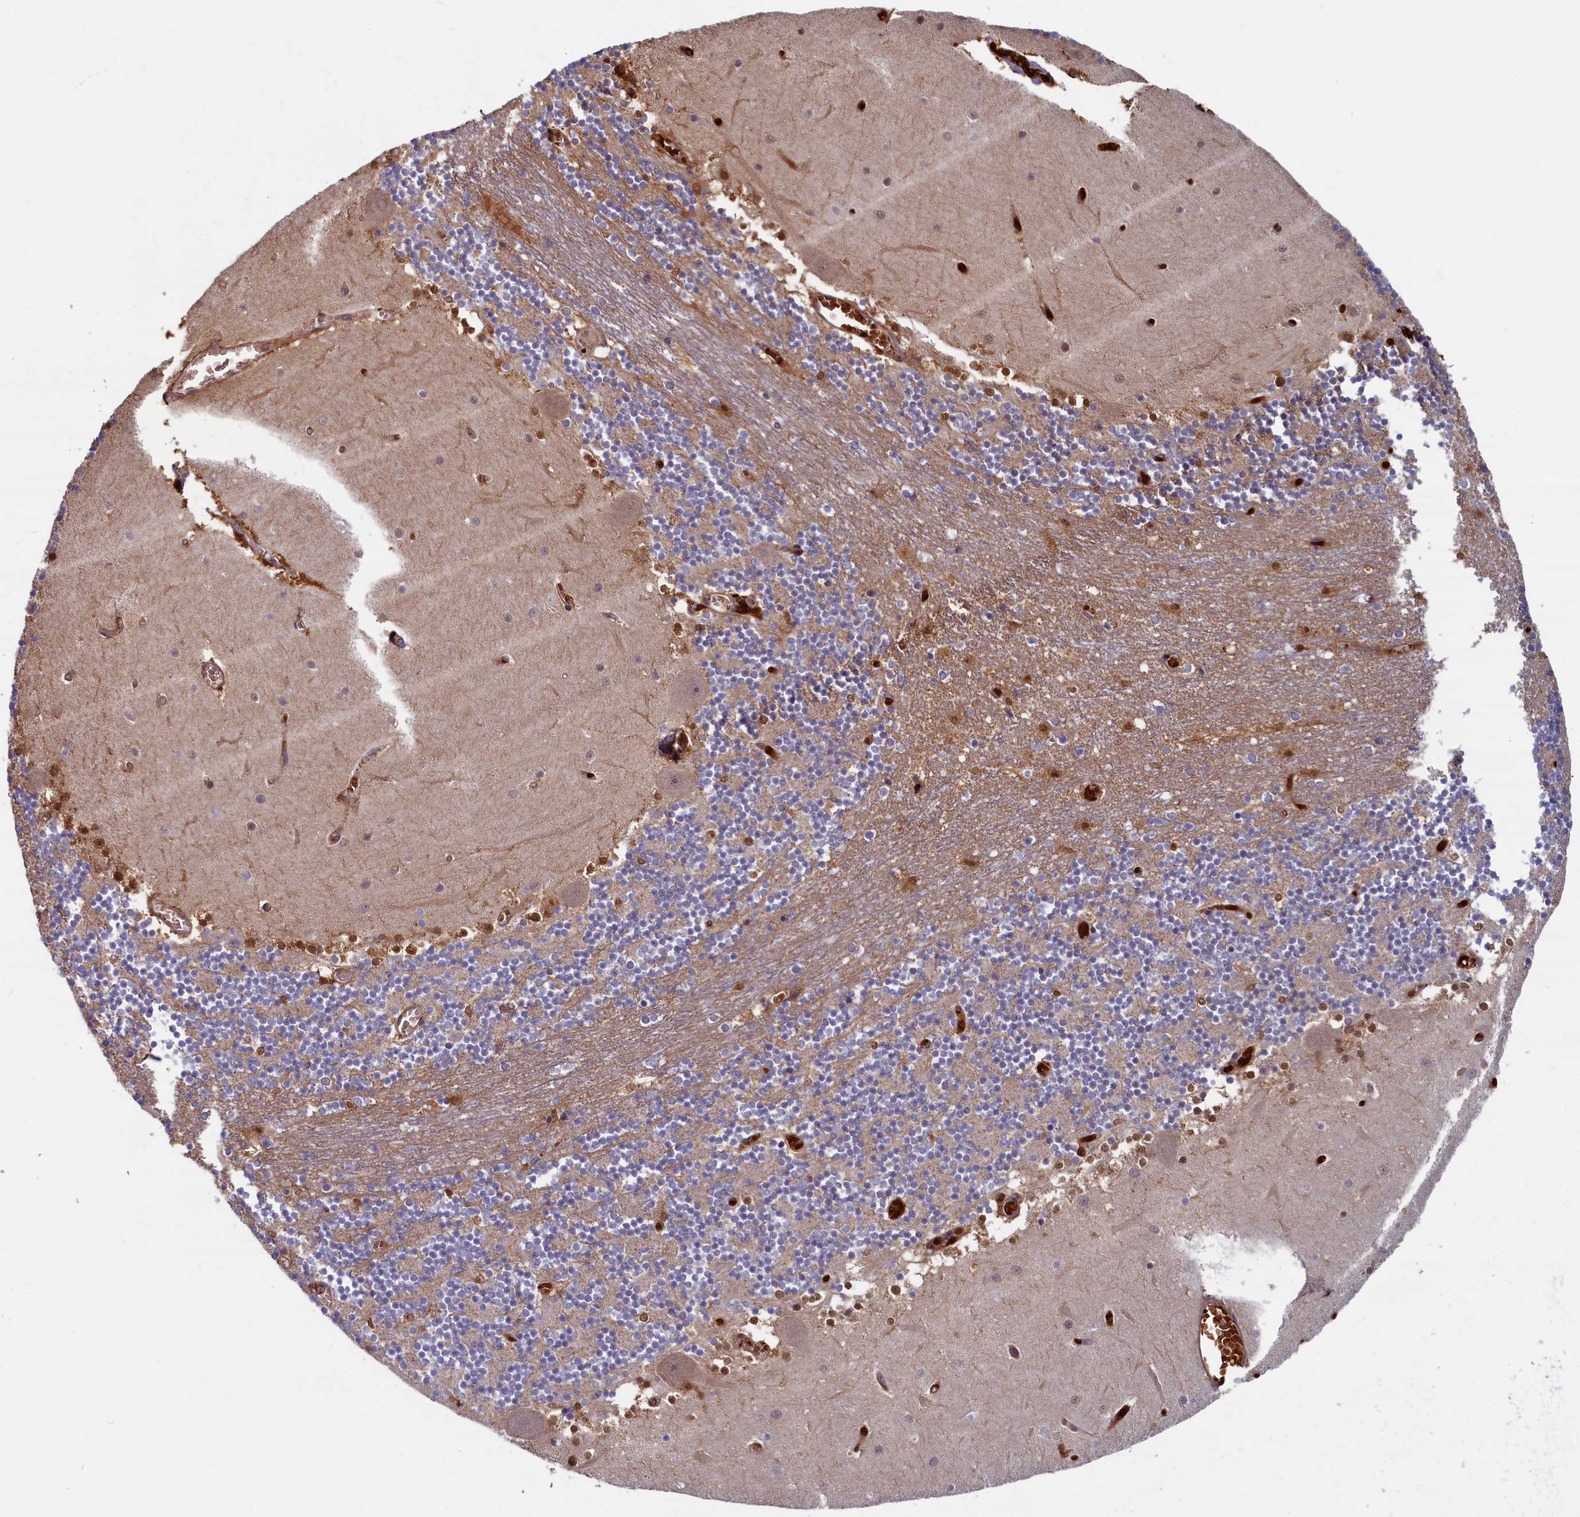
{"staining": {"intensity": "negative", "quantity": "none", "location": "none"}, "tissue": "cerebellum", "cell_type": "Cells in granular layer", "image_type": "normal", "snomed": [{"axis": "morphology", "description": "Normal tissue, NOS"}, {"axis": "topography", "description": "Cerebellum"}], "caption": "Immunohistochemistry of benign cerebellum demonstrates no positivity in cells in granular layer. Brightfield microscopy of immunohistochemistry (IHC) stained with DAB (3,3'-diaminobenzidine) (brown) and hematoxylin (blue), captured at high magnification.", "gene": "BLVRB", "patient": {"sex": "female", "age": 28}}